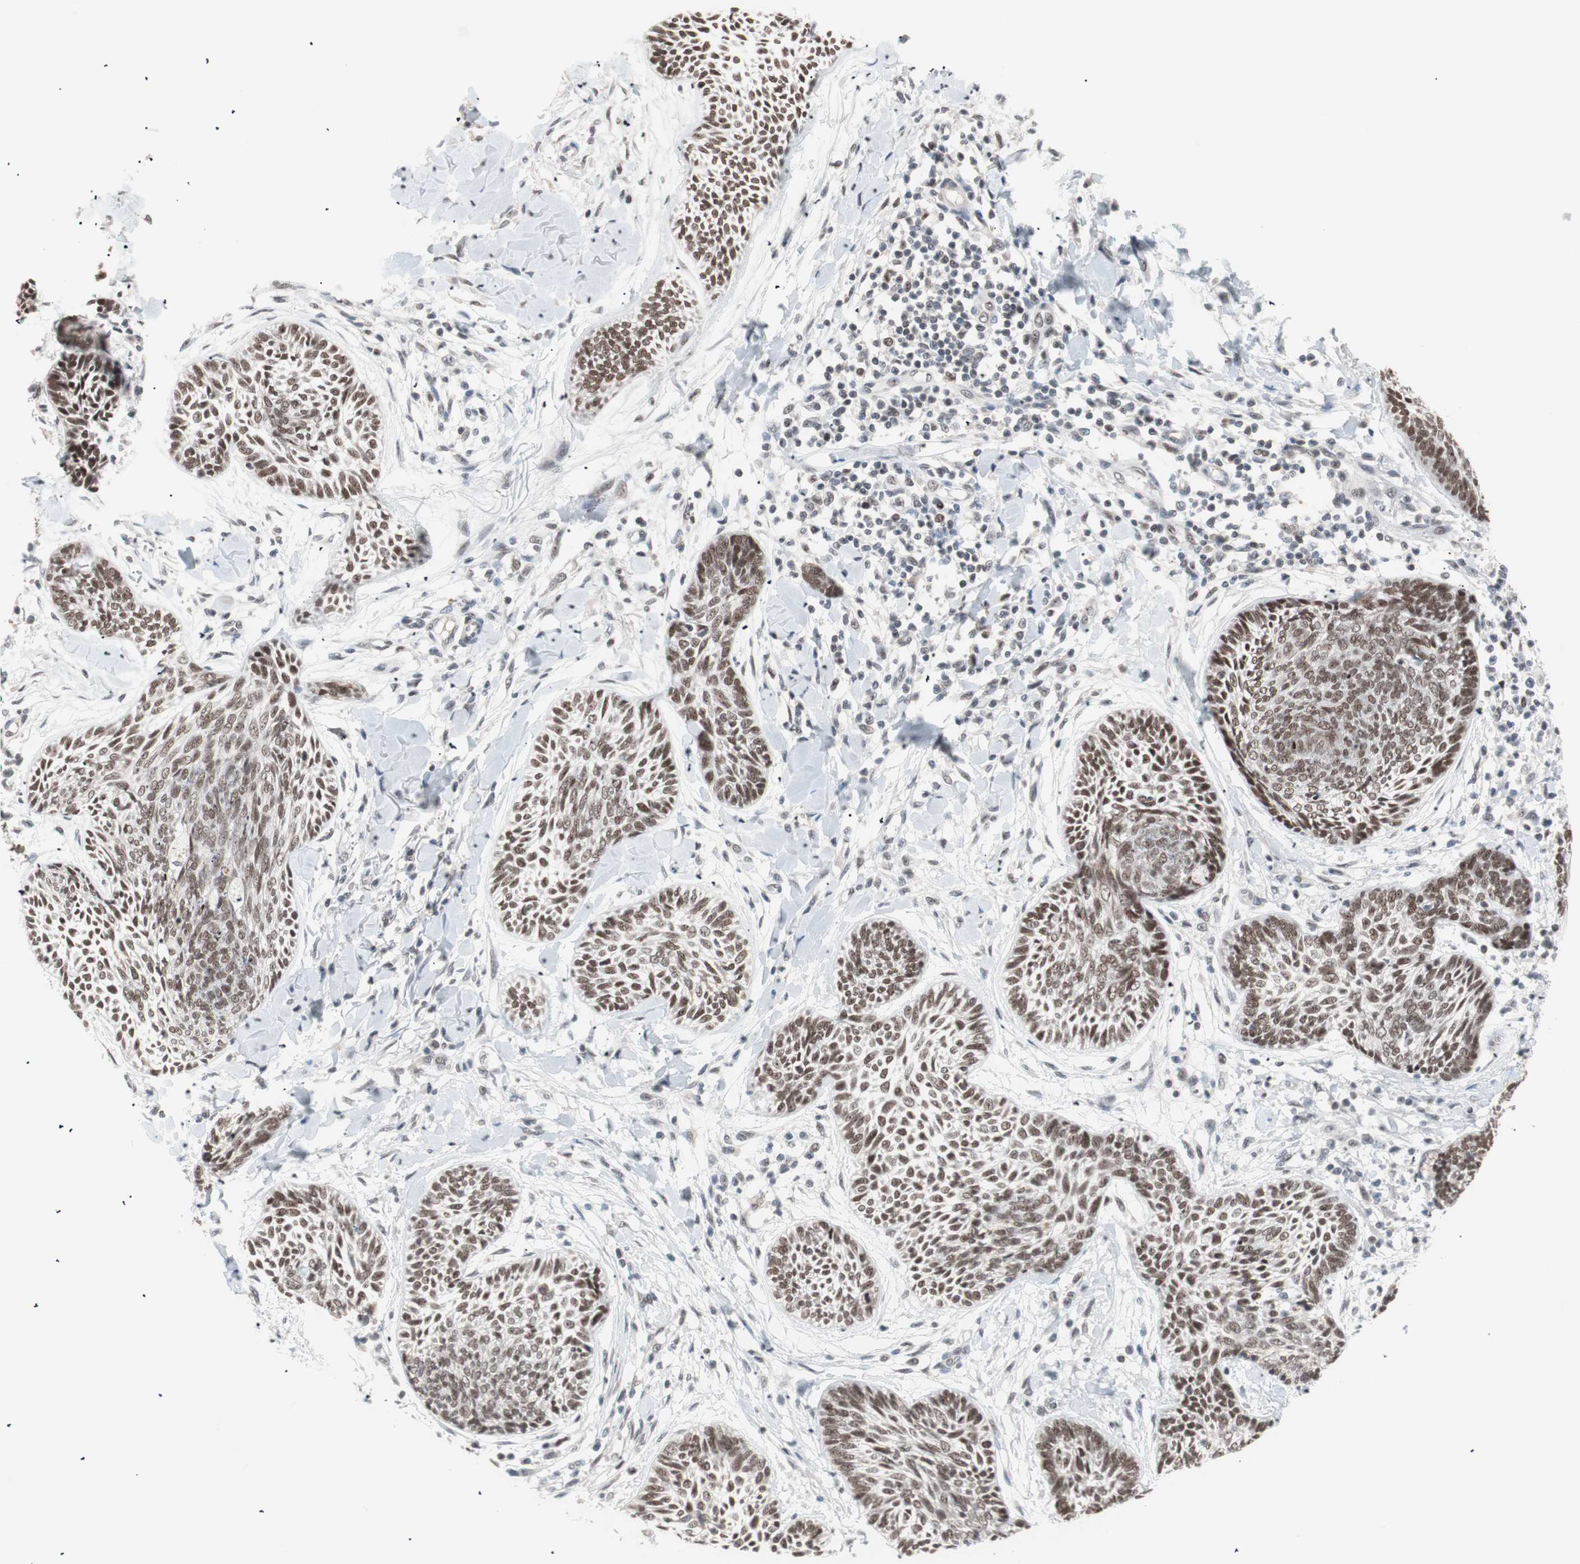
{"staining": {"intensity": "moderate", "quantity": ">75%", "location": "nuclear"}, "tissue": "skin cancer", "cell_type": "Tumor cells", "image_type": "cancer", "snomed": [{"axis": "morphology", "description": "Papilloma, NOS"}, {"axis": "morphology", "description": "Basal cell carcinoma"}, {"axis": "topography", "description": "Skin"}], "caption": "Immunohistochemistry (DAB) staining of papilloma (skin) displays moderate nuclear protein positivity in about >75% of tumor cells. (IHC, brightfield microscopy, high magnification).", "gene": "LIG3", "patient": {"sex": "male", "age": 87}}